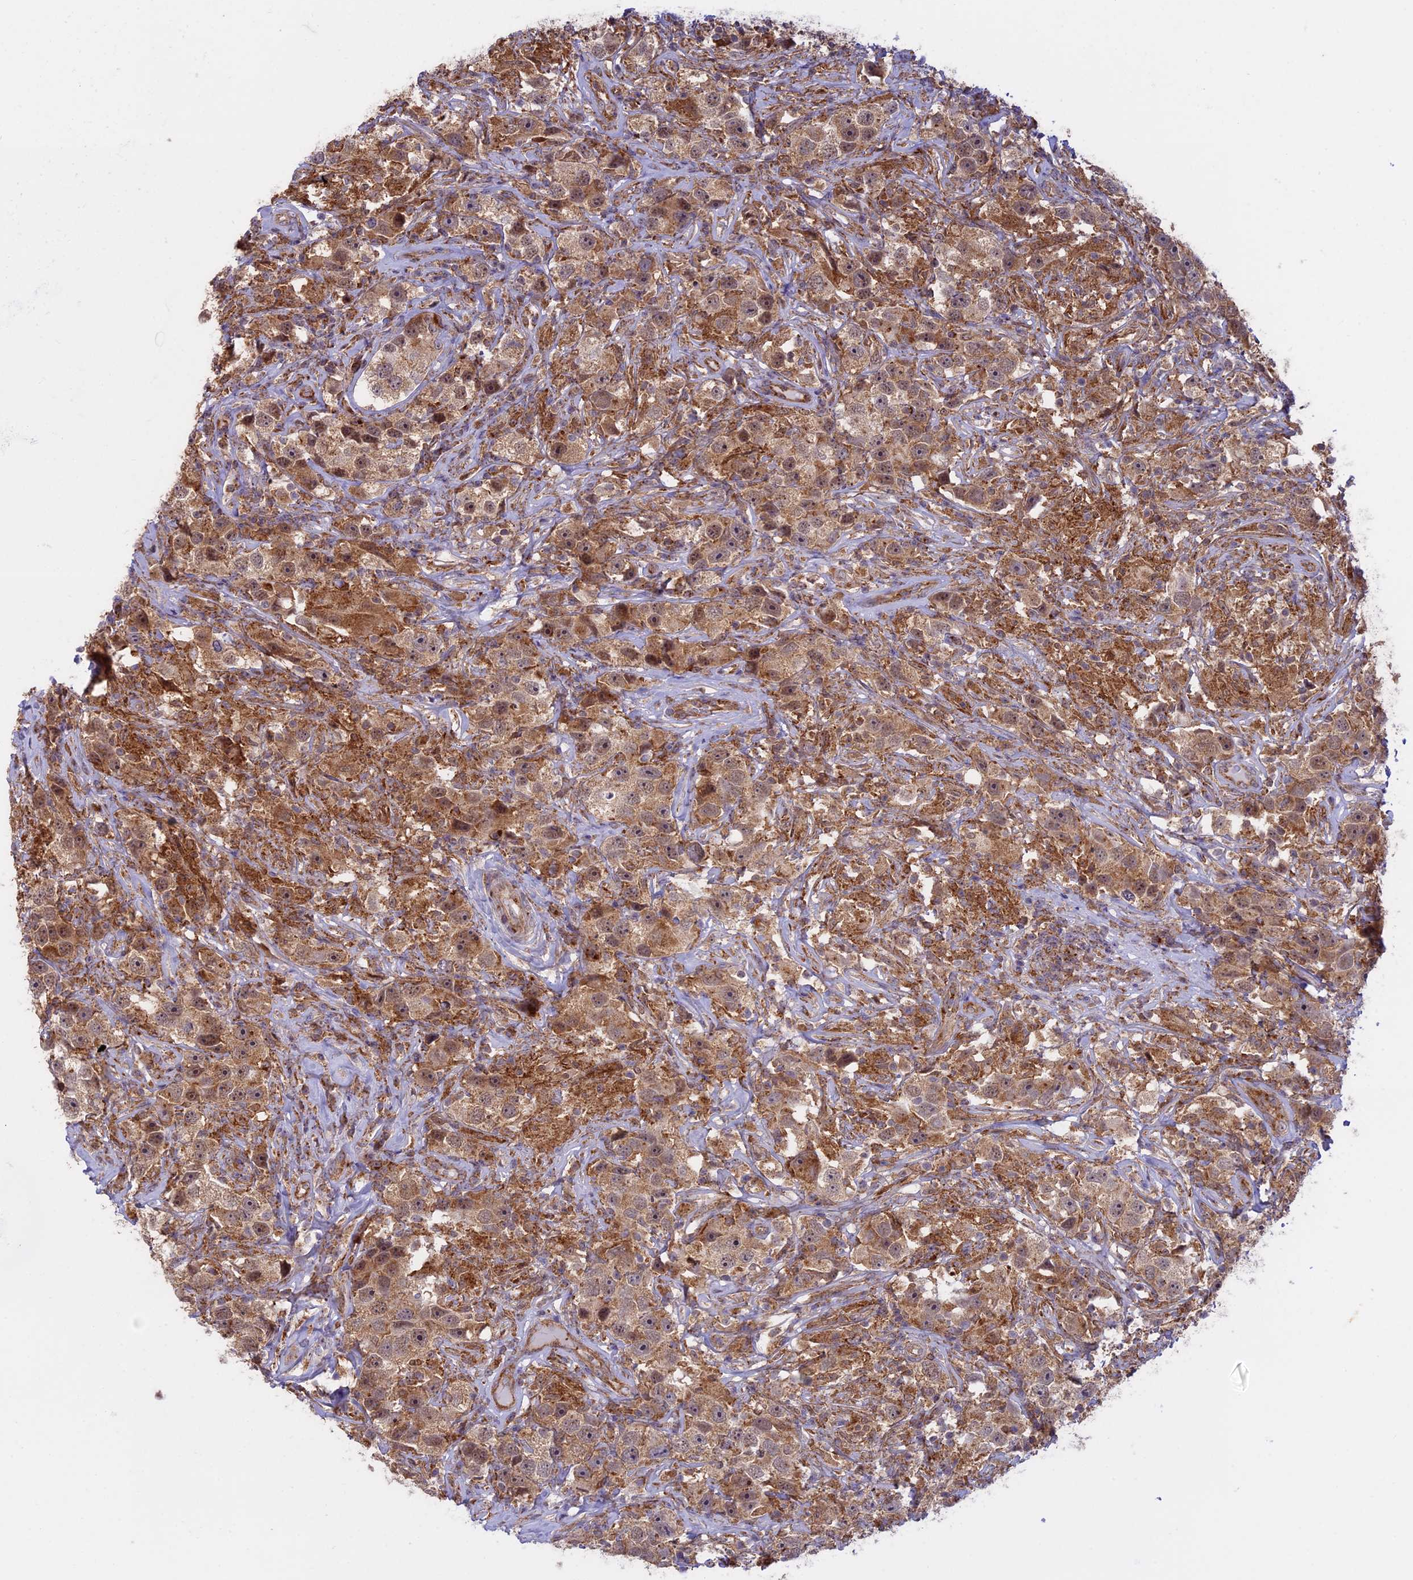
{"staining": {"intensity": "moderate", "quantity": ">75%", "location": "cytoplasmic/membranous"}, "tissue": "testis cancer", "cell_type": "Tumor cells", "image_type": "cancer", "snomed": [{"axis": "morphology", "description": "Seminoma, NOS"}, {"axis": "topography", "description": "Testis"}], "caption": "A photomicrograph of testis seminoma stained for a protein displays moderate cytoplasmic/membranous brown staining in tumor cells. The staining was performed using DAB (3,3'-diaminobenzidine) to visualize the protein expression in brown, while the nuclei were stained in blue with hematoxylin (Magnification: 20x).", "gene": "CLINT1", "patient": {"sex": "male", "age": 49}}